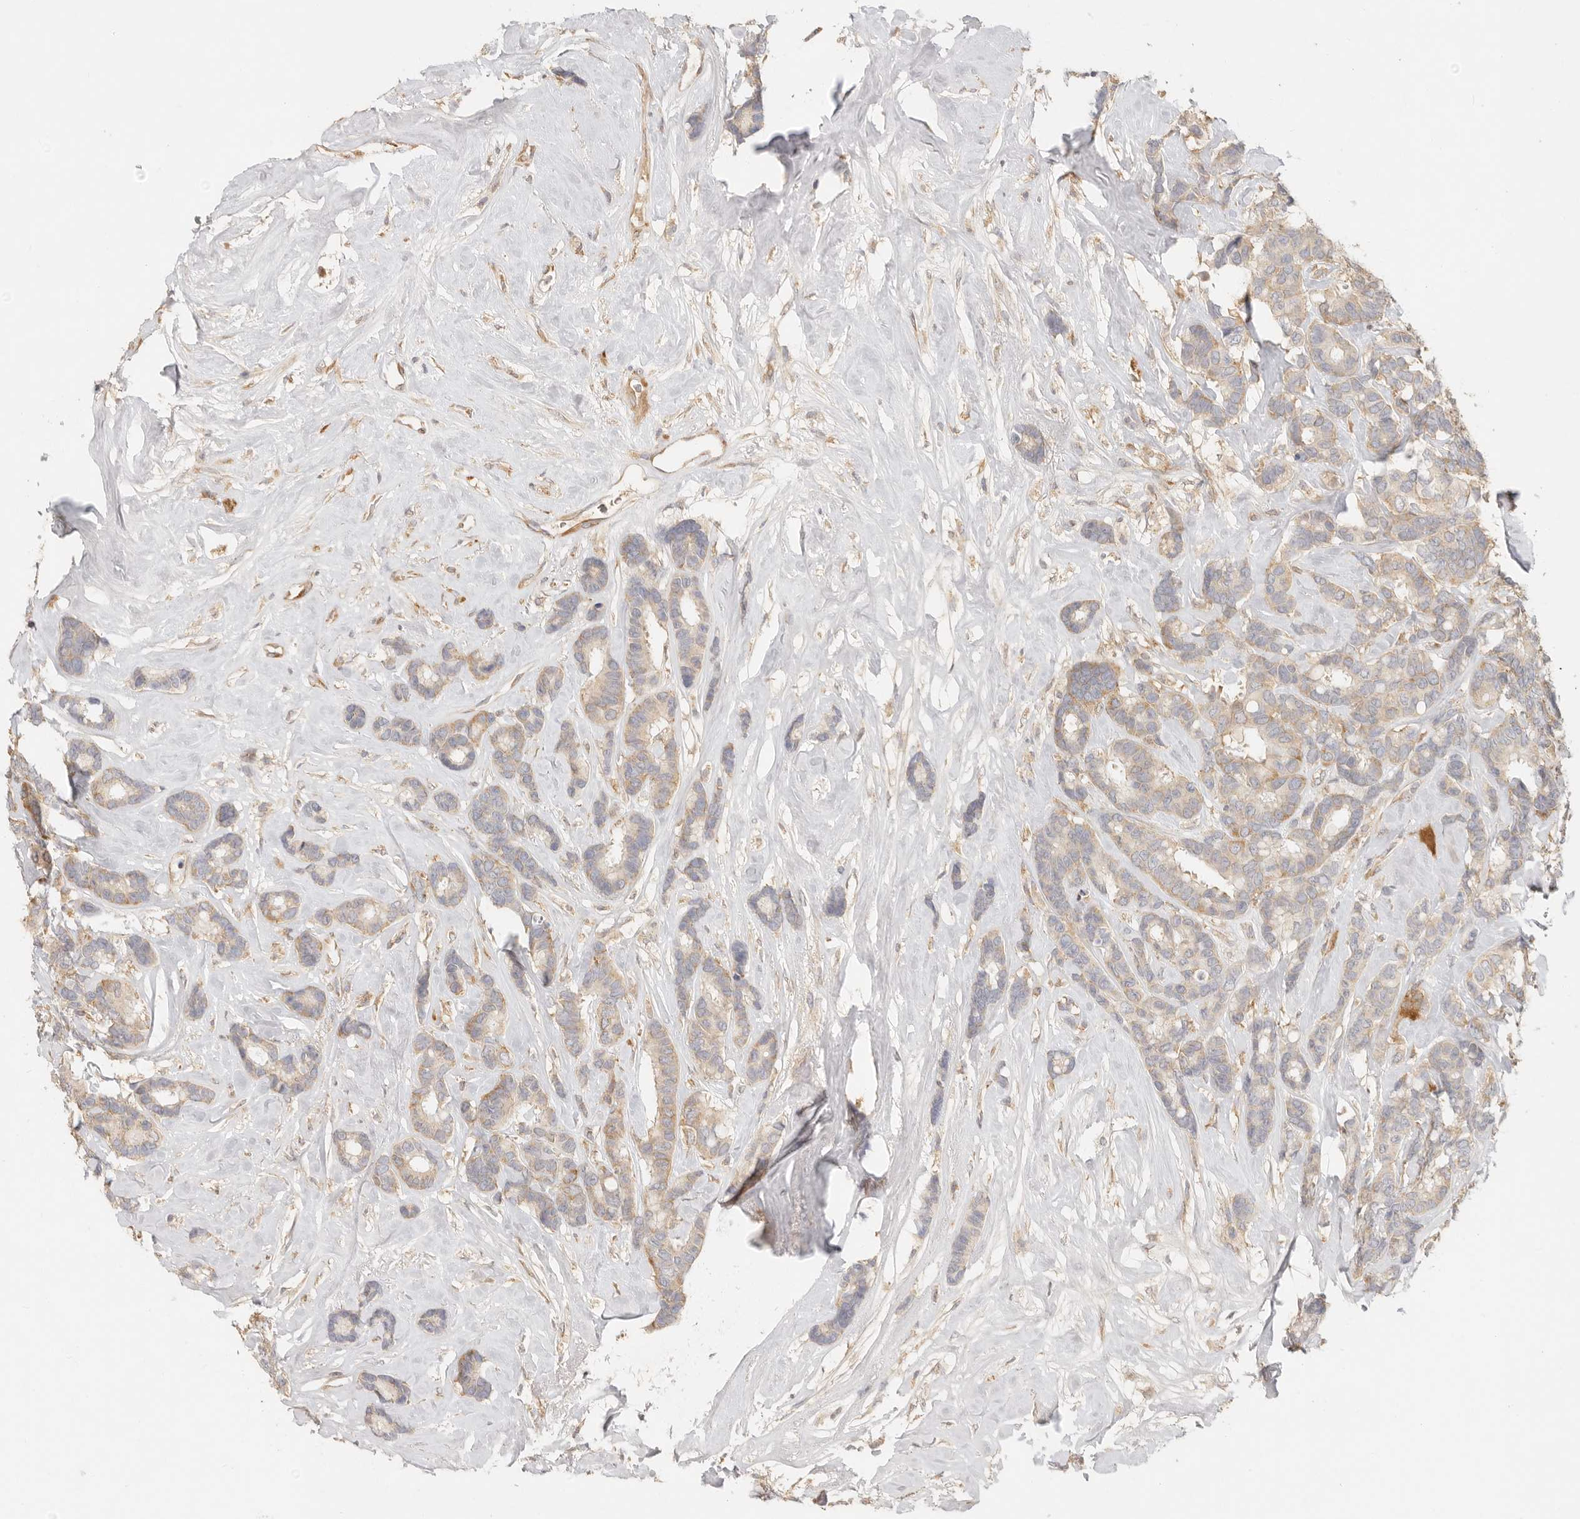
{"staining": {"intensity": "weak", "quantity": ">75%", "location": "cytoplasmic/membranous"}, "tissue": "breast cancer", "cell_type": "Tumor cells", "image_type": "cancer", "snomed": [{"axis": "morphology", "description": "Duct carcinoma"}, {"axis": "topography", "description": "Breast"}], "caption": "Breast cancer (intraductal carcinoma) stained with DAB immunohistochemistry exhibits low levels of weak cytoplasmic/membranous expression in about >75% of tumor cells.", "gene": "PABPC4", "patient": {"sex": "female", "age": 87}}